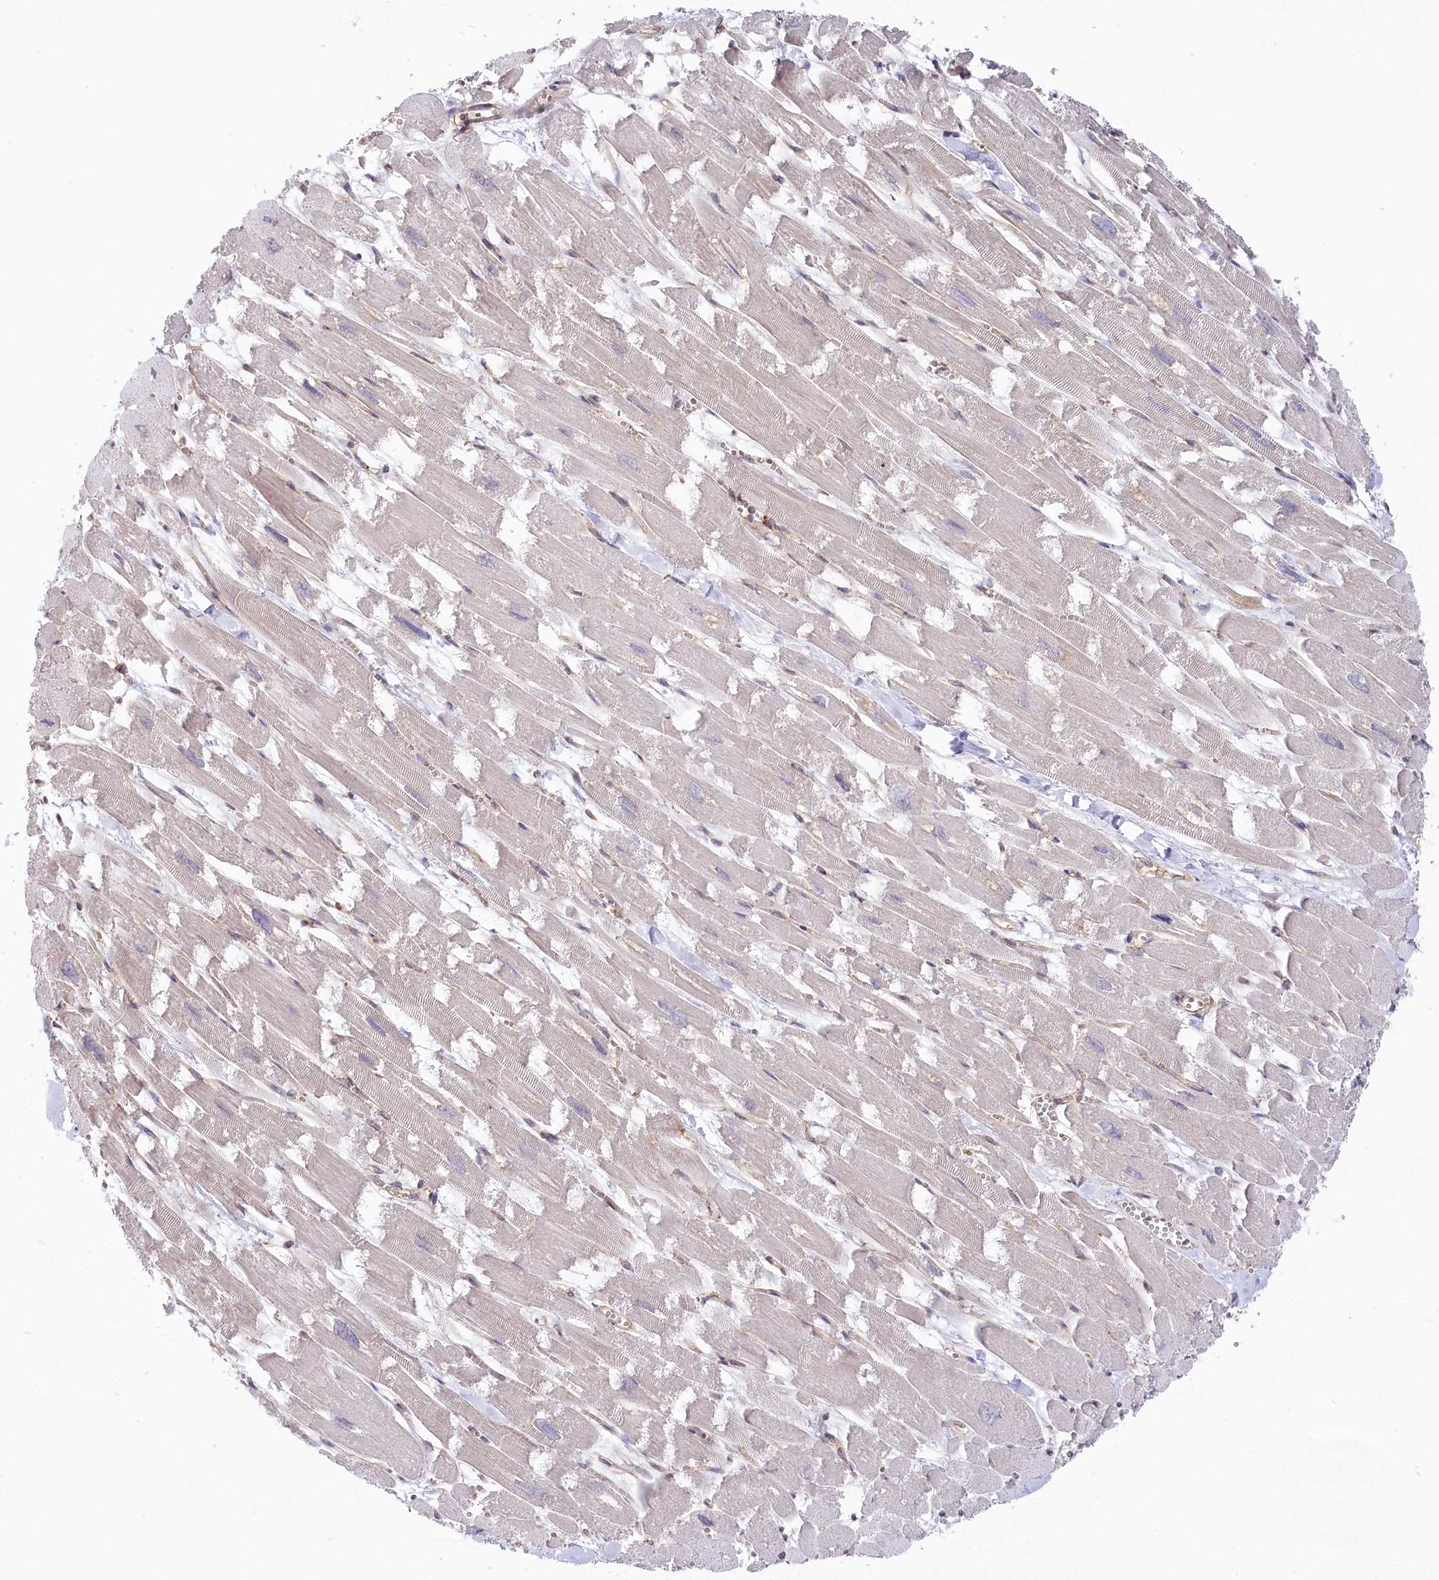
{"staining": {"intensity": "negative", "quantity": "none", "location": "none"}, "tissue": "heart muscle", "cell_type": "Cardiomyocytes", "image_type": "normal", "snomed": [{"axis": "morphology", "description": "Normal tissue, NOS"}, {"axis": "topography", "description": "Heart"}], "caption": "Cardiomyocytes show no significant positivity in normal heart muscle.", "gene": "PPP1R21", "patient": {"sex": "male", "age": 54}}